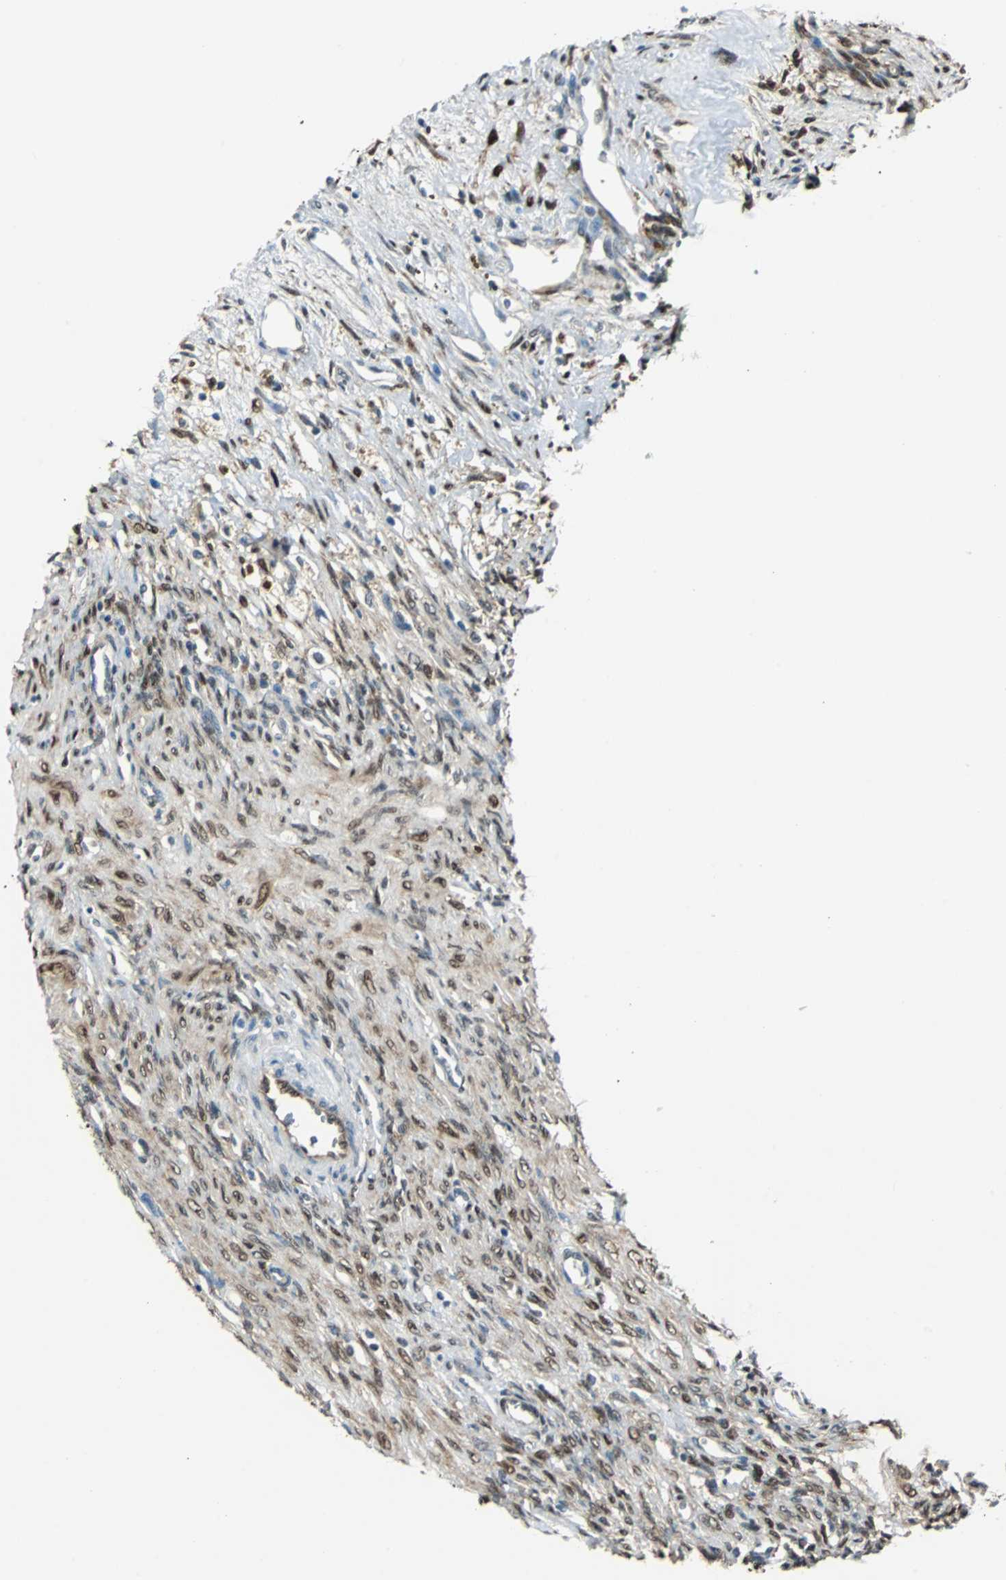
{"staining": {"intensity": "strong", "quantity": "25%-75%", "location": "cytoplasmic/membranous,nuclear"}, "tissue": "ovary", "cell_type": "Ovarian stroma cells", "image_type": "normal", "snomed": [{"axis": "morphology", "description": "Normal tissue, NOS"}, {"axis": "topography", "description": "Ovary"}], "caption": "DAB immunohistochemical staining of normal human ovary exhibits strong cytoplasmic/membranous,nuclear protein expression in approximately 25%-75% of ovarian stroma cells.", "gene": "FHL2", "patient": {"sex": "female", "age": 33}}